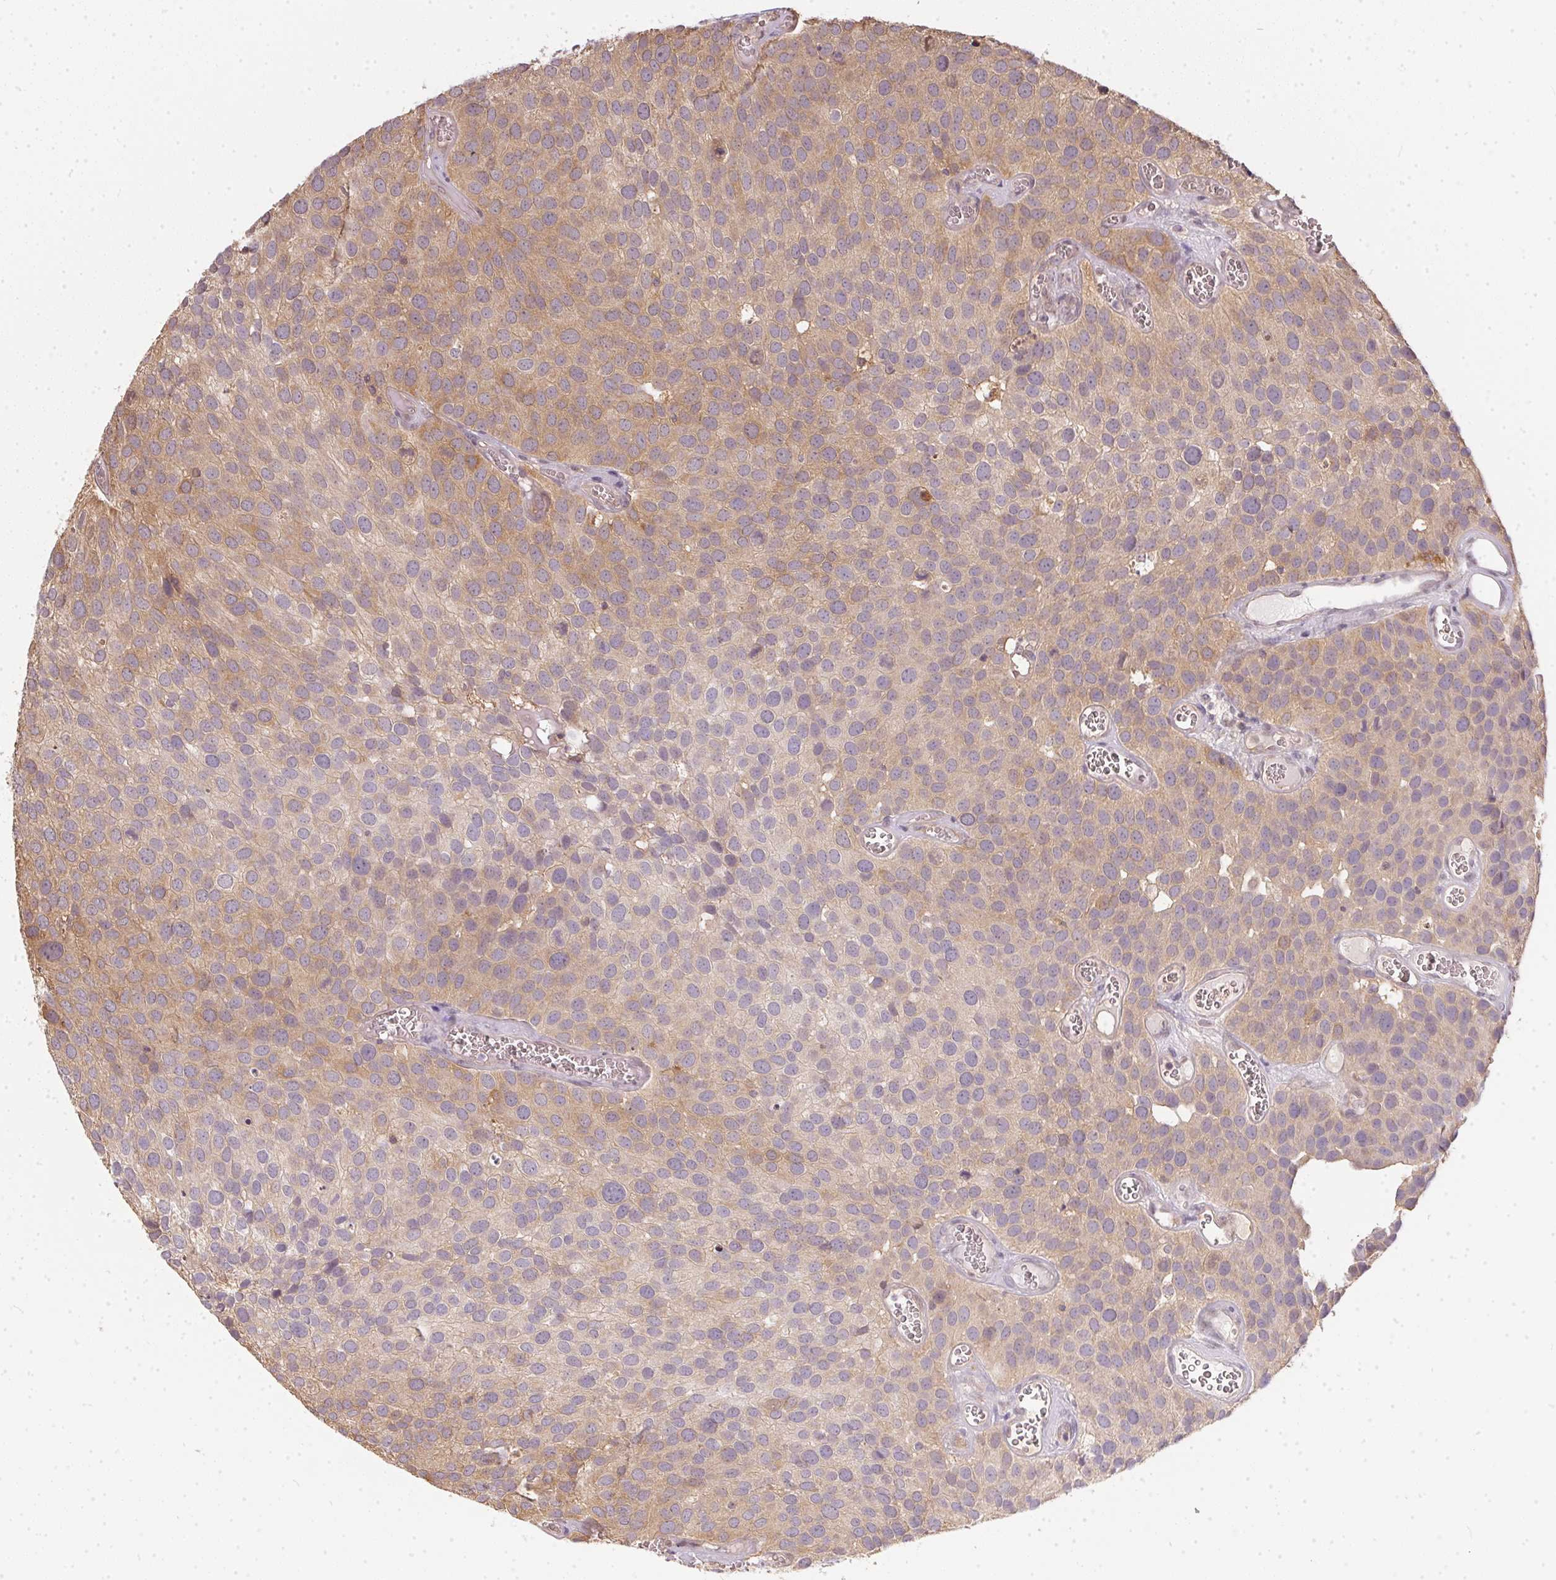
{"staining": {"intensity": "weak", "quantity": "25%-75%", "location": "cytoplasmic/membranous"}, "tissue": "urothelial cancer", "cell_type": "Tumor cells", "image_type": "cancer", "snomed": [{"axis": "morphology", "description": "Urothelial carcinoma, Low grade"}, {"axis": "topography", "description": "Urinary bladder"}], "caption": "Tumor cells show low levels of weak cytoplasmic/membranous staining in about 25%-75% of cells in human urothelial cancer. (DAB IHC, brown staining for protein, blue staining for nuclei).", "gene": "BLMH", "patient": {"sex": "female", "age": 69}}